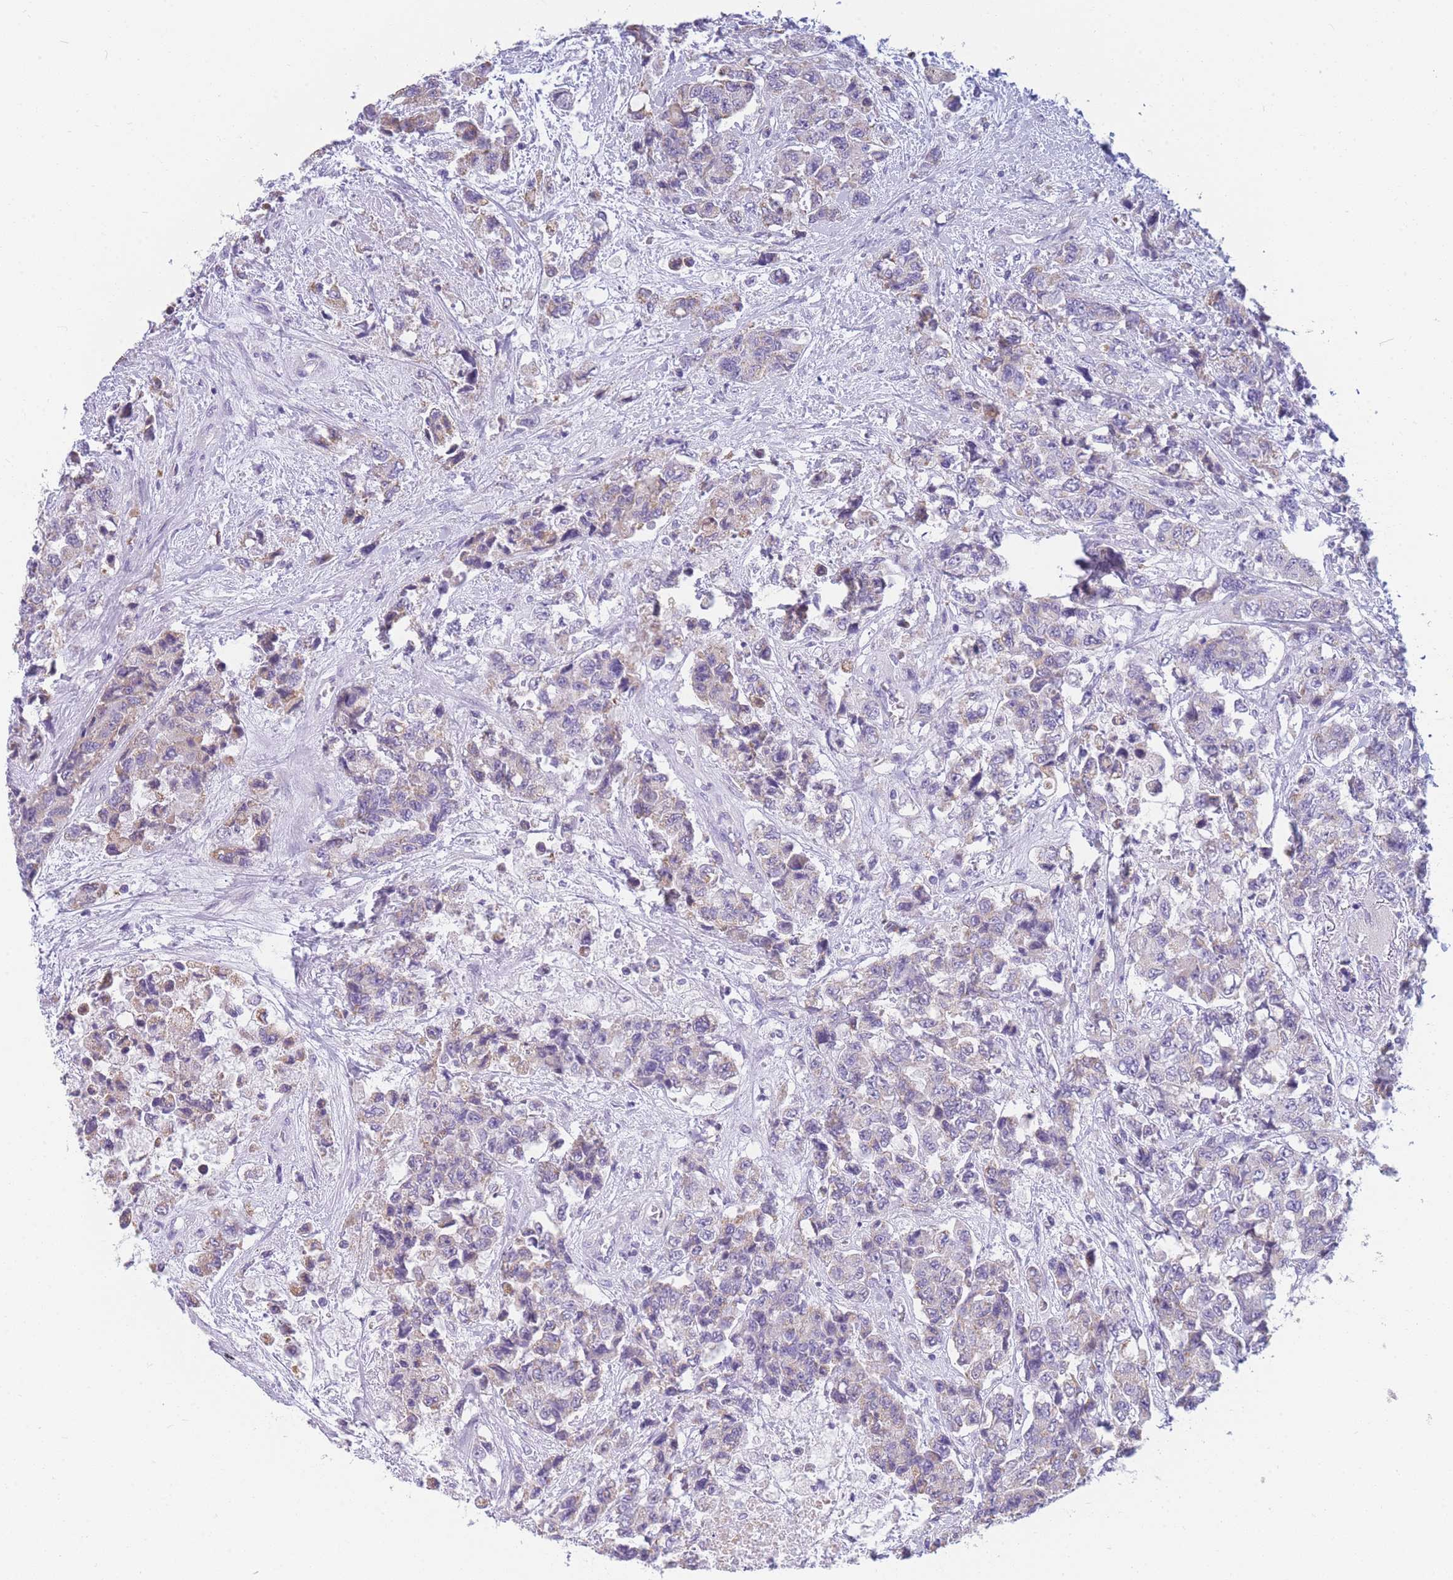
{"staining": {"intensity": "negative", "quantity": "none", "location": "none"}, "tissue": "urothelial cancer", "cell_type": "Tumor cells", "image_type": "cancer", "snomed": [{"axis": "morphology", "description": "Urothelial carcinoma, High grade"}, {"axis": "topography", "description": "Urinary bladder"}], "caption": "High magnification brightfield microscopy of urothelial carcinoma (high-grade) stained with DAB (3,3'-diaminobenzidine) (brown) and counterstained with hematoxylin (blue): tumor cells show no significant expression. (DAB (3,3'-diaminobenzidine) immunohistochemistry visualized using brightfield microscopy, high magnification).", "gene": "DHRS11", "patient": {"sex": "female", "age": 78}}